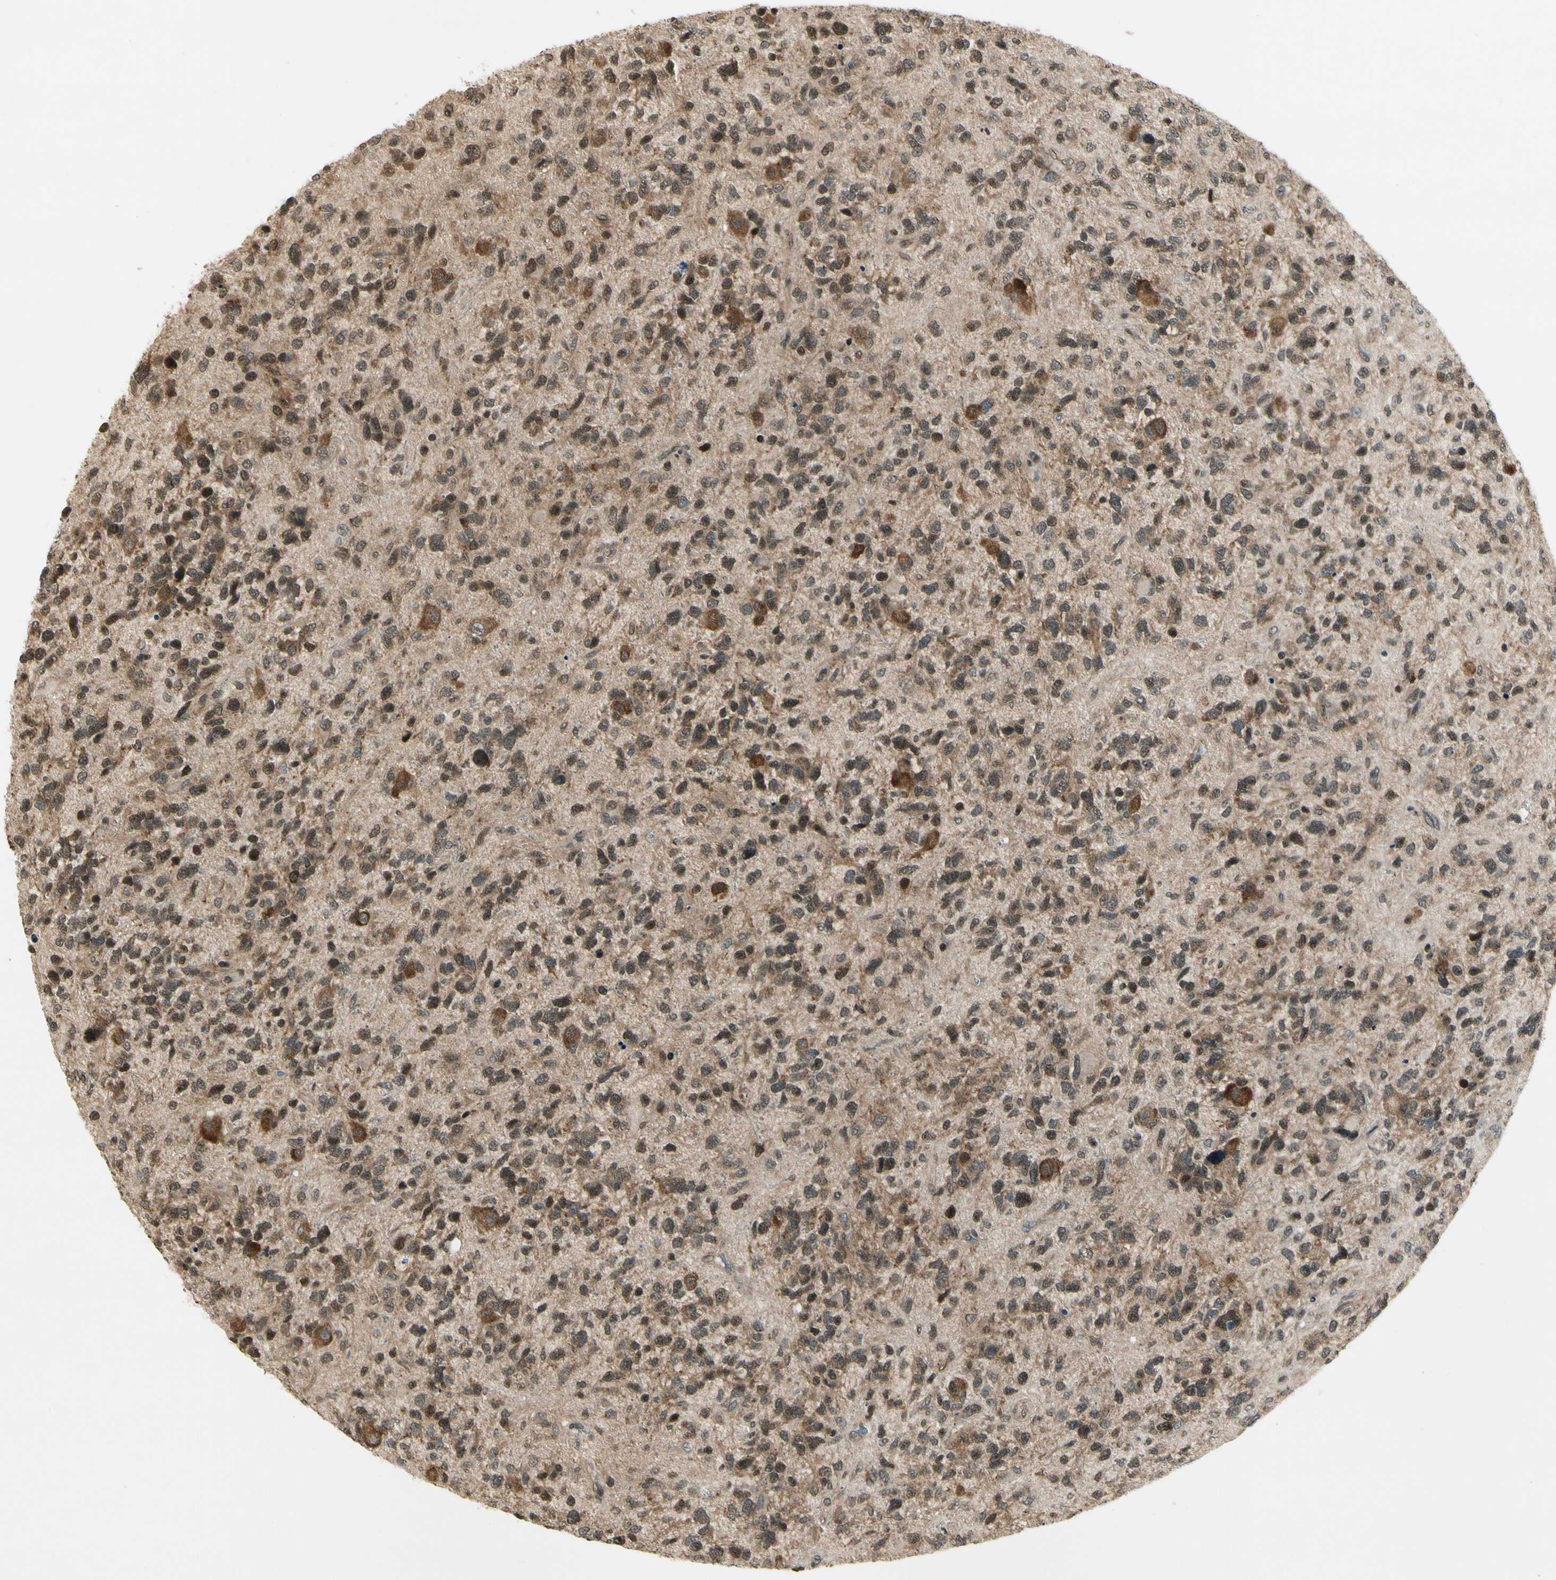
{"staining": {"intensity": "moderate", "quantity": "25%-75%", "location": "cytoplasmic/membranous"}, "tissue": "glioma", "cell_type": "Tumor cells", "image_type": "cancer", "snomed": [{"axis": "morphology", "description": "Glioma, malignant, High grade"}, {"axis": "topography", "description": "Brain"}], "caption": "DAB (3,3'-diaminobenzidine) immunohistochemical staining of malignant high-grade glioma demonstrates moderate cytoplasmic/membranous protein positivity in approximately 25%-75% of tumor cells.", "gene": "SMN2", "patient": {"sex": "female", "age": 58}}